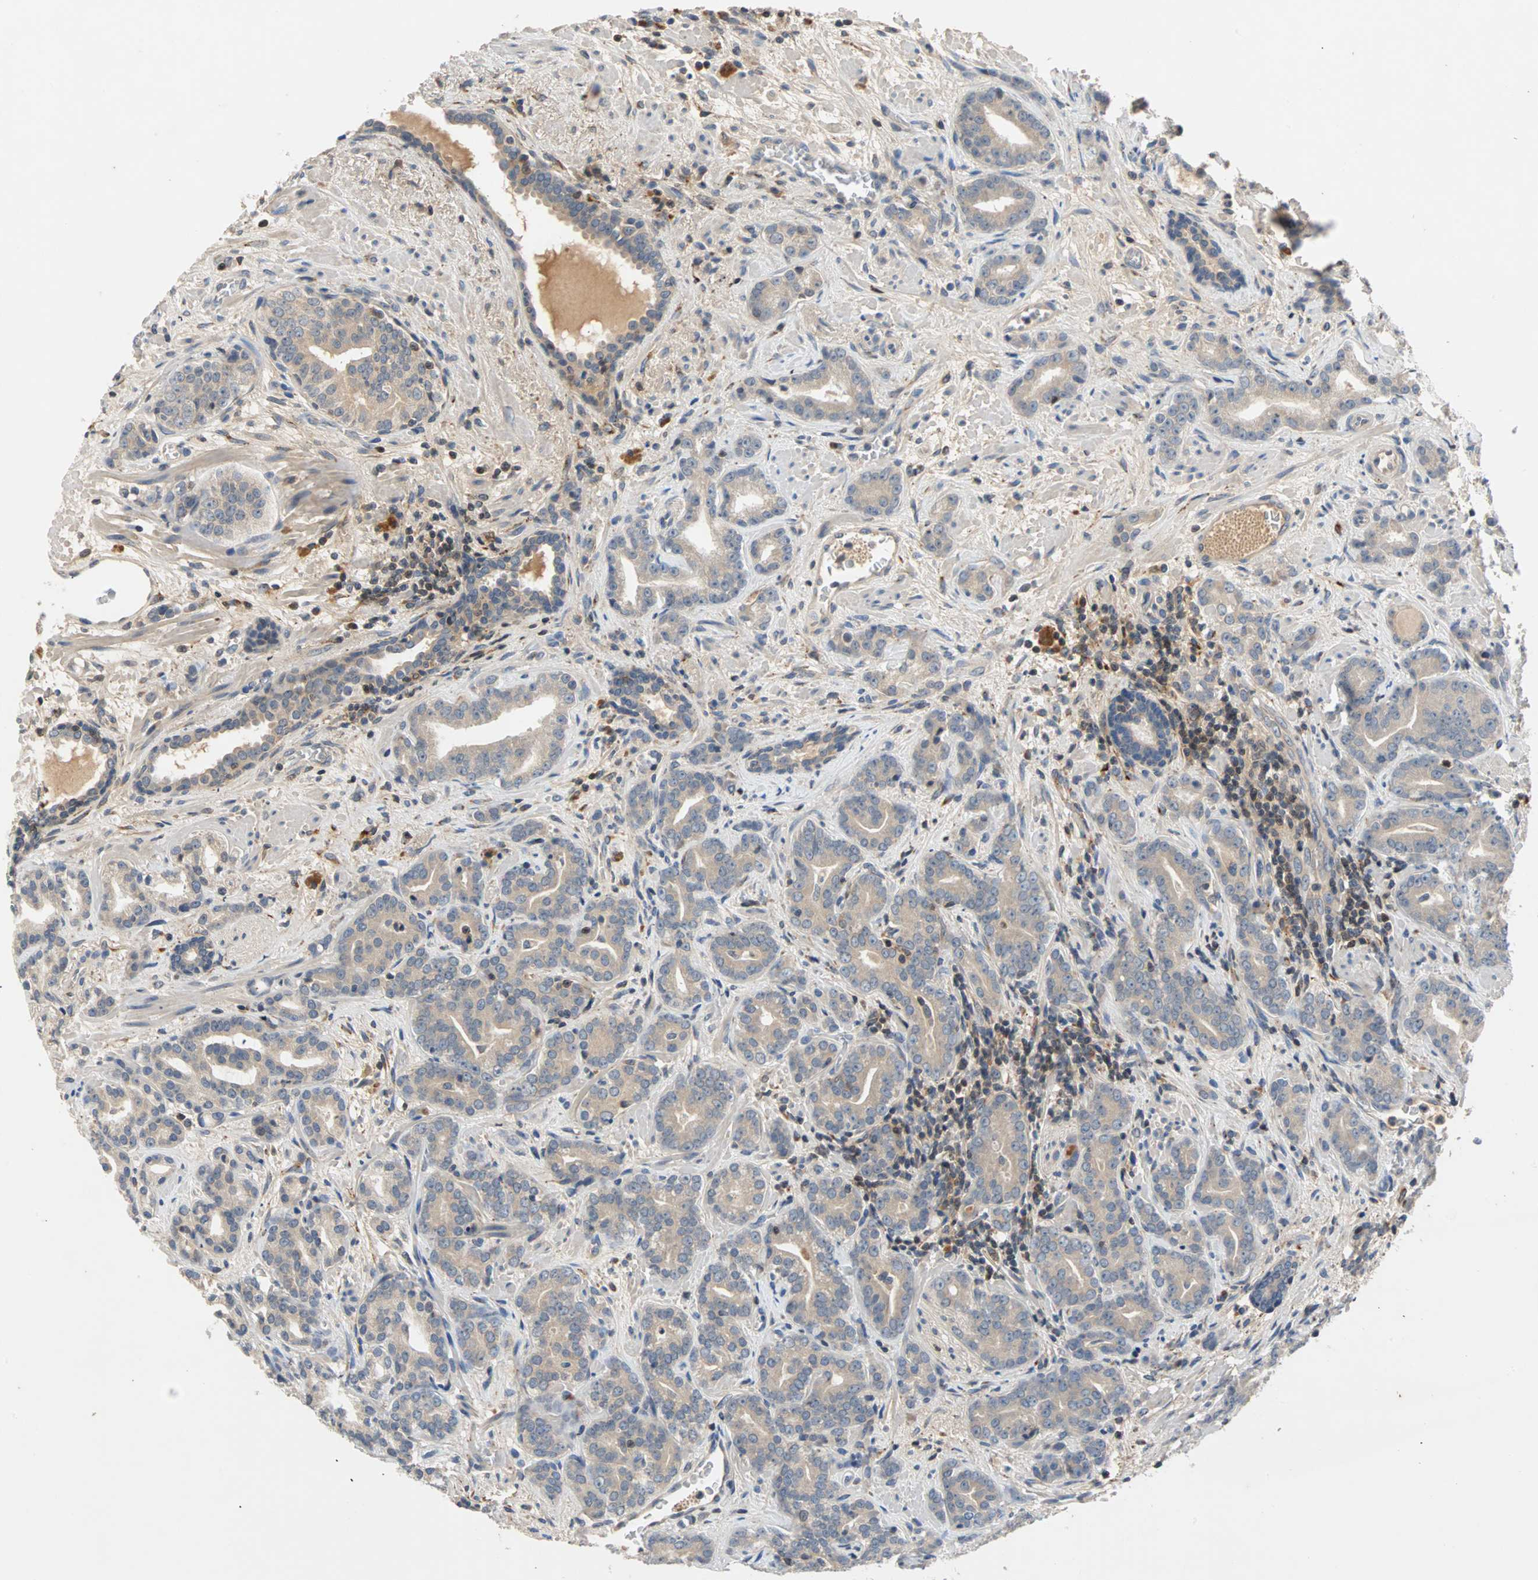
{"staining": {"intensity": "negative", "quantity": "none", "location": "none"}, "tissue": "prostate cancer", "cell_type": "Tumor cells", "image_type": "cancer", "snomed": [{"axis": "morphology", "description": "Adenocarcinoma, Low grade"}, {"axis": "topography", "description": "Prostate"}], "caption": "Immunohistochemistry histopathology image of neoplastic tissue: prostate cancer stained with DAB exhibits no significant protein positivity in tumor cells.", "gene": "MAP4K1", "patient": {"sex": "male", "age": 63}}